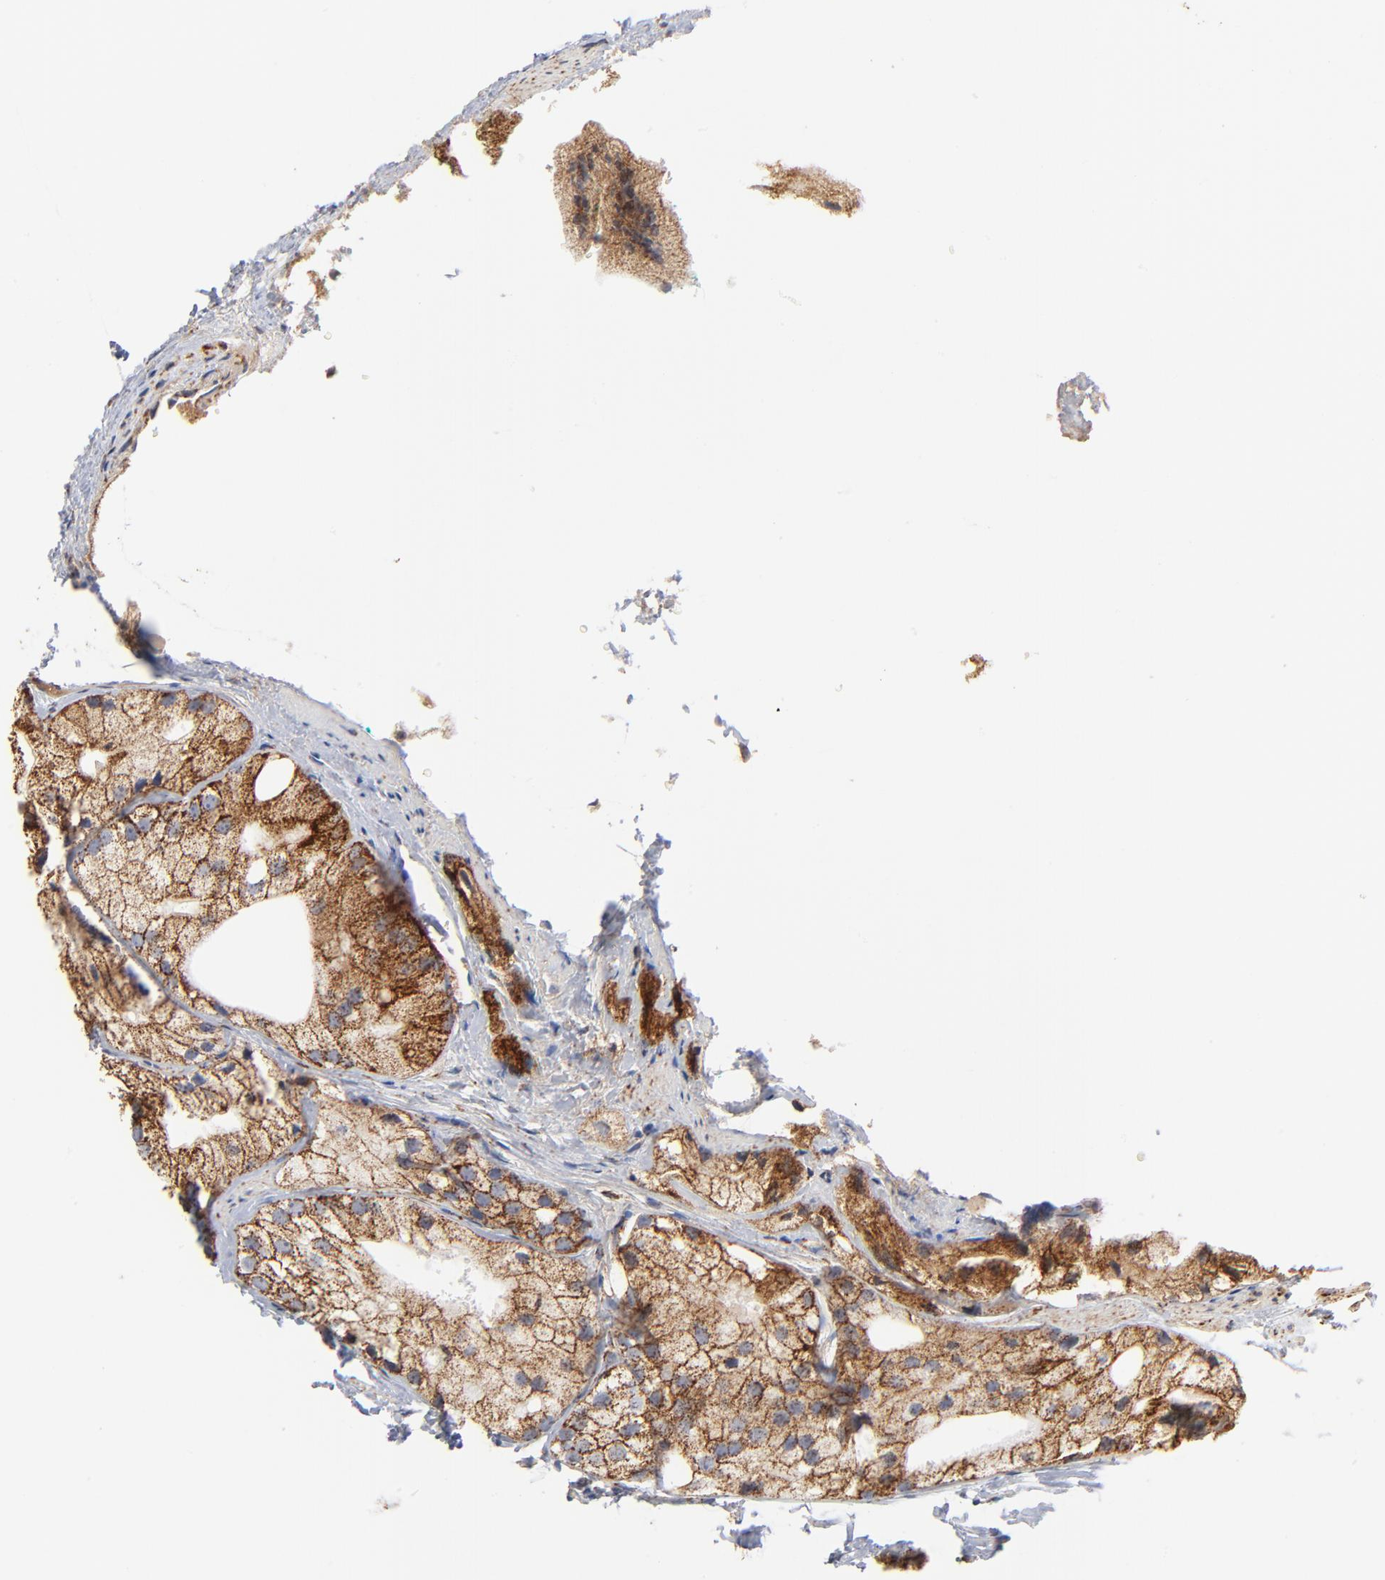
{"staining": {"intensity": "strong", "quantity": ">75%", "location": "cytoplasmic/membranous"}, "tissue": "prostate cancer", "cell_type": "Tumor cells", "image_type": "cancer", "snomed": [{"axis": "morphology", "description": "Adenocarcinoma, Low grade"}, {"axis": "topography", "description": "Prostate"}], "caption": "Tumor cells demonstrate high levels of strong cytoplasmic/membranous expression in about >75% of cells in low-grade adenocarcinoma (prostate).", "gene": "DIABLO", "patient": {"sex": "male", "age": 69}}